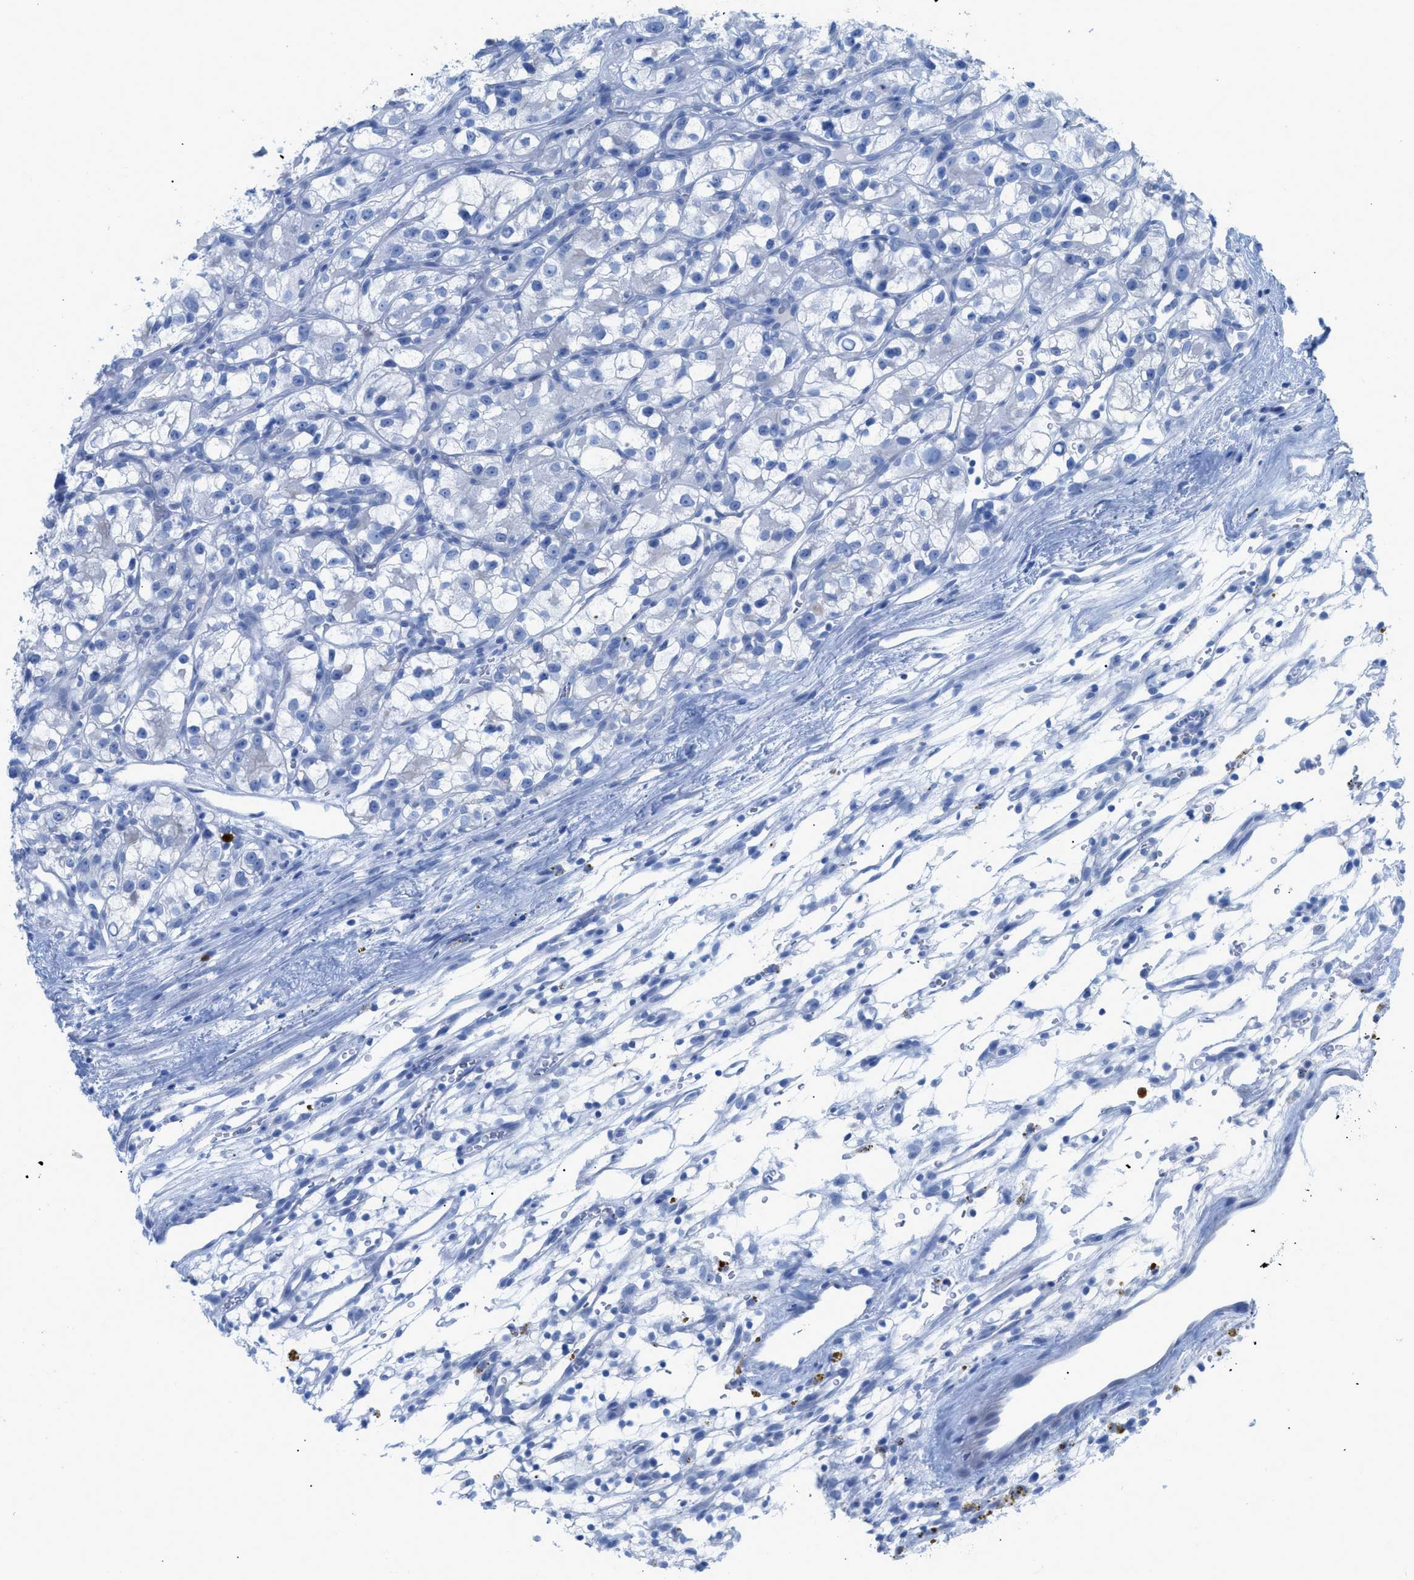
{"staining": {"intensity": "negative", "quantity": "none", "location": "none"}, "tissue": "renal cancer", "cell_type": "Tumor cells", "image_type": "cancer", "snomed": [{"axis": "morphology", "description": "Adenocarcinoma, NOS"}, {"axis": "topography", "description": "Kidney"}], "caption": "Protein analysis of renal cancer (adenocarcinoma) displays no significant positivity in tumor cells.", "gene": "TCL1A", "patient": {"sex": "female", "age": 57}}